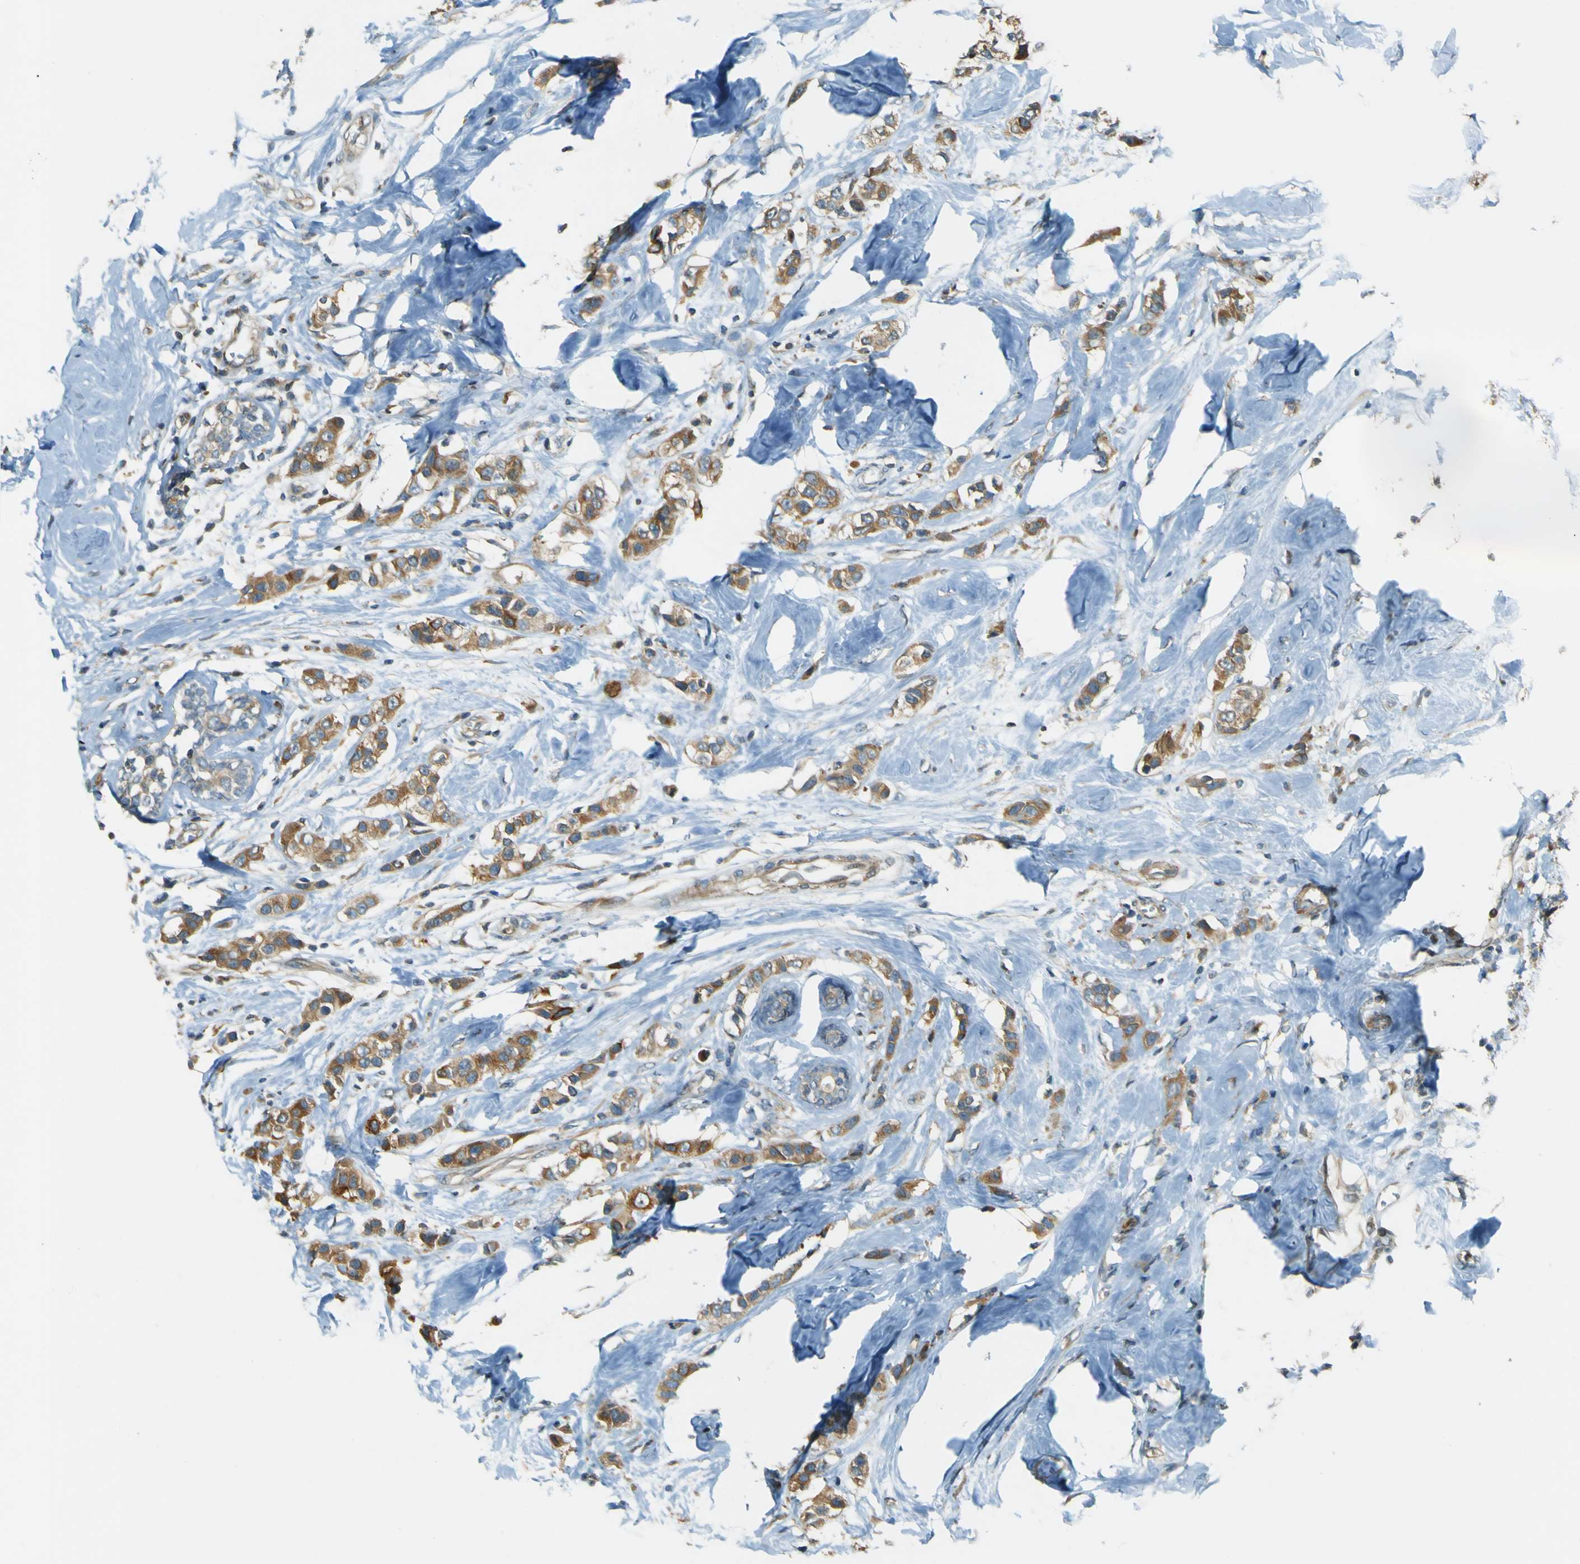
{"staining": {"intensity": "strong", "quantity": ">75%", "location": "cytoplasmic/membranous"}, "tissue": "breast cancer", "cell_type": "Tumor cells", "image_type": "cancer", "snomed": [{"axis": "morphology", "description": "Normal tissue, NOS"}, {"axis": "morphology", "description": "Duct carcinoma"}, {"axis": "topography", "description": "Breast"}], "caption": "DAB immunohistochemical staining of human breast infiltrating ductal carcinoma reveals strong cytoplasmic/membranous protein positivity in about >75% of tumor cells. (Stains: DAB in brown, nuclei in blue, Microscopy: brightfield microscopy at high magnification).", "gene": "LPCAT1", "patient": {"sex": "female", "age": 50}}